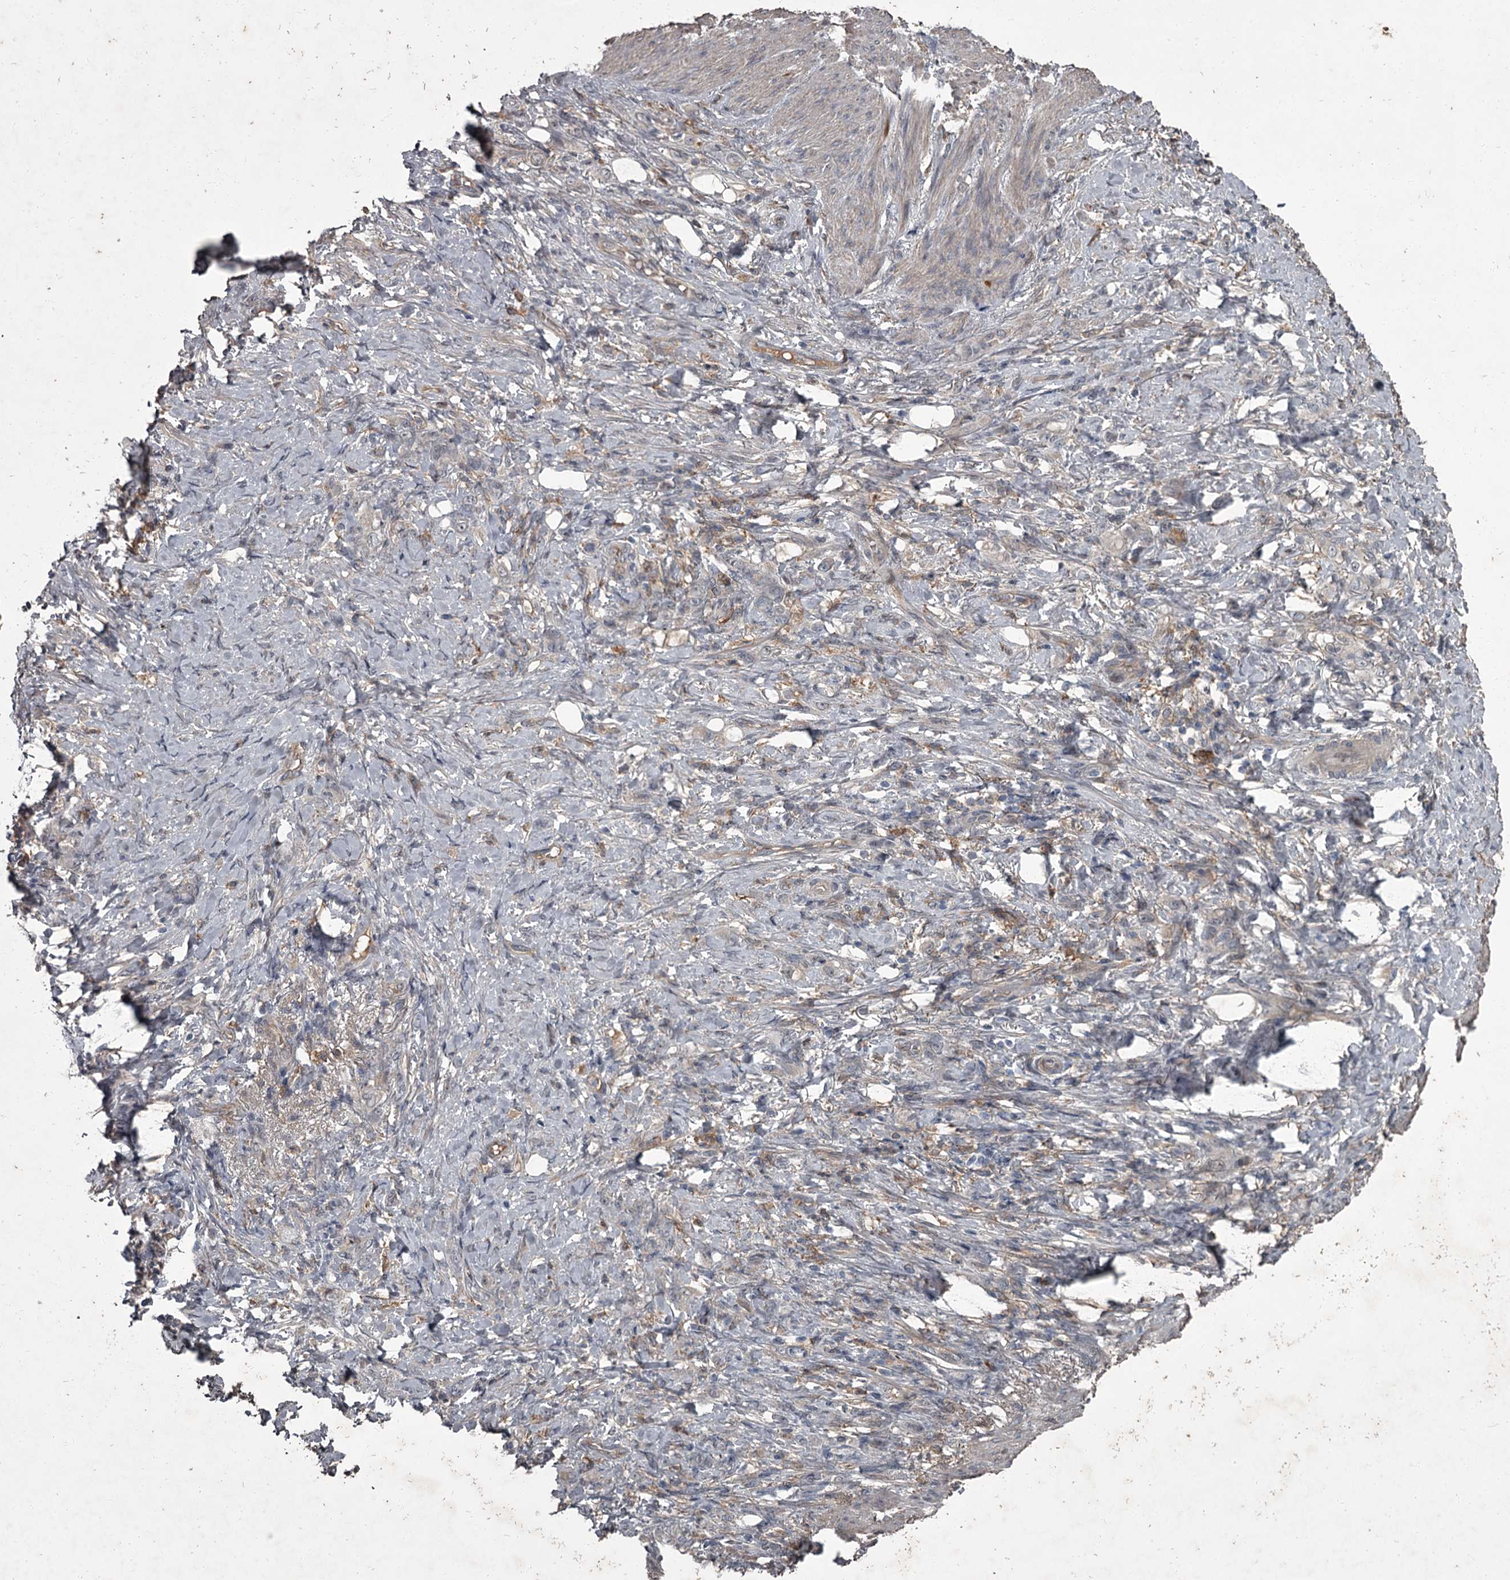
{"staining": {"intensity": "negative", "quantity": "none", "location": "none"}, "tissue": "stomach cancer", "cell_type": "Tumor cells", "image_type": "cancer", "snomed": [{"axis": "morphology", "description": "Adenocarcinoma, NOS"}, {"axis": "topography", "description": "Stomach"}], "caption": "A micrograph of adenocarcinoma (stomach) stained for a protein exhibits no brown staining in tumor cells.", "gene": "FLVCR2", "patient": {"sex": "female", "age": 79}}